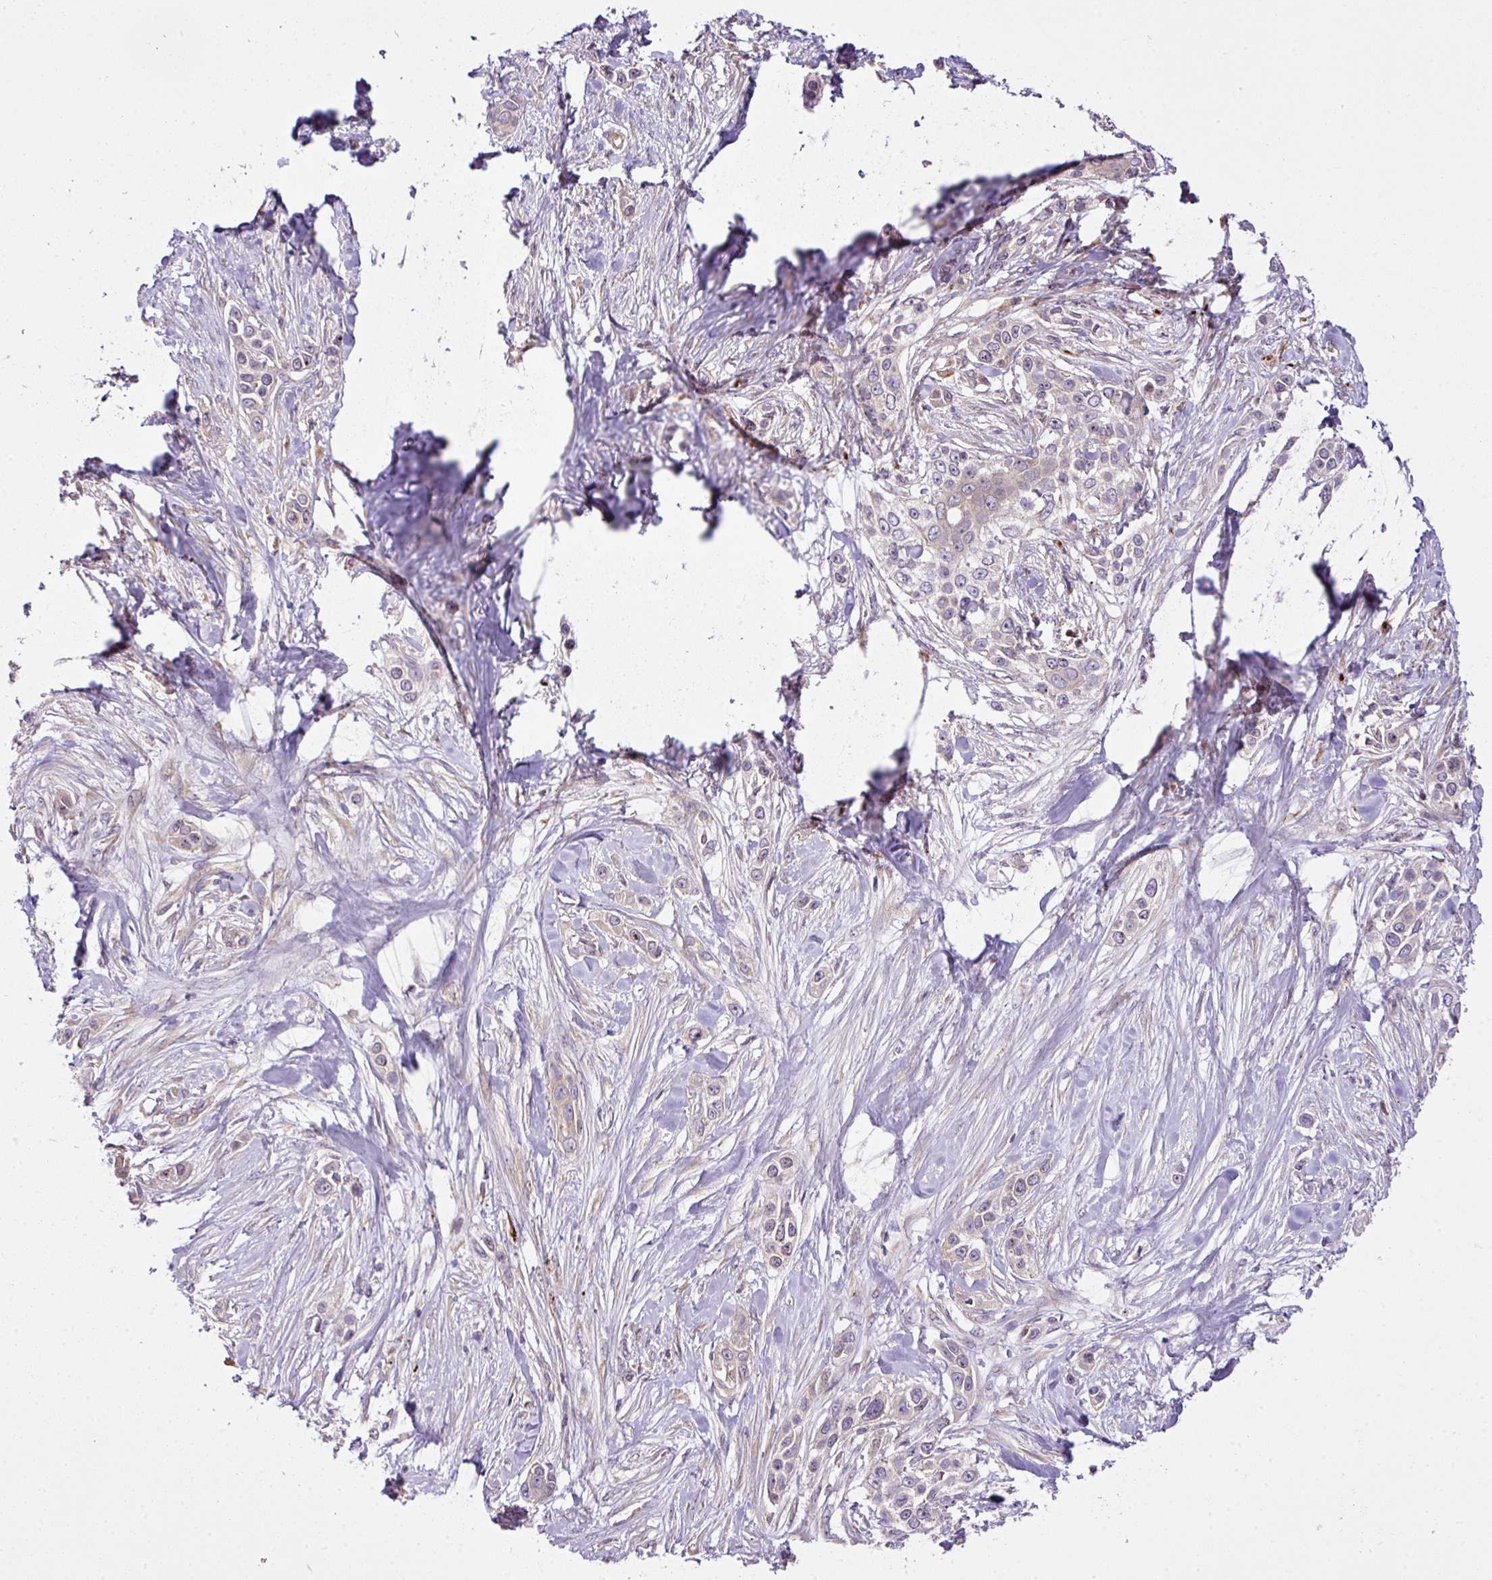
{"staining": {"intensity": "weak", "quantity": "25%-75%", "location": "cytoplasmic/membranous"}, "tissue": "skin cancer", "cell_type": "Tumor cells", "image_type": "cancer", "snomed": [{"axis": "morphology", "description": "Squamous cell carcinoma, NOS"}, {"axis": "topography", "description": "Skin"}], "caption": "Immunohistochemistry (IHC) of skin cancer shows low levels of weak cytoplasmic/membranous positivity in about 25%-75% of tumor cells.", "gene": "COX18", "patient": {"sex": "female", "age": 69}}